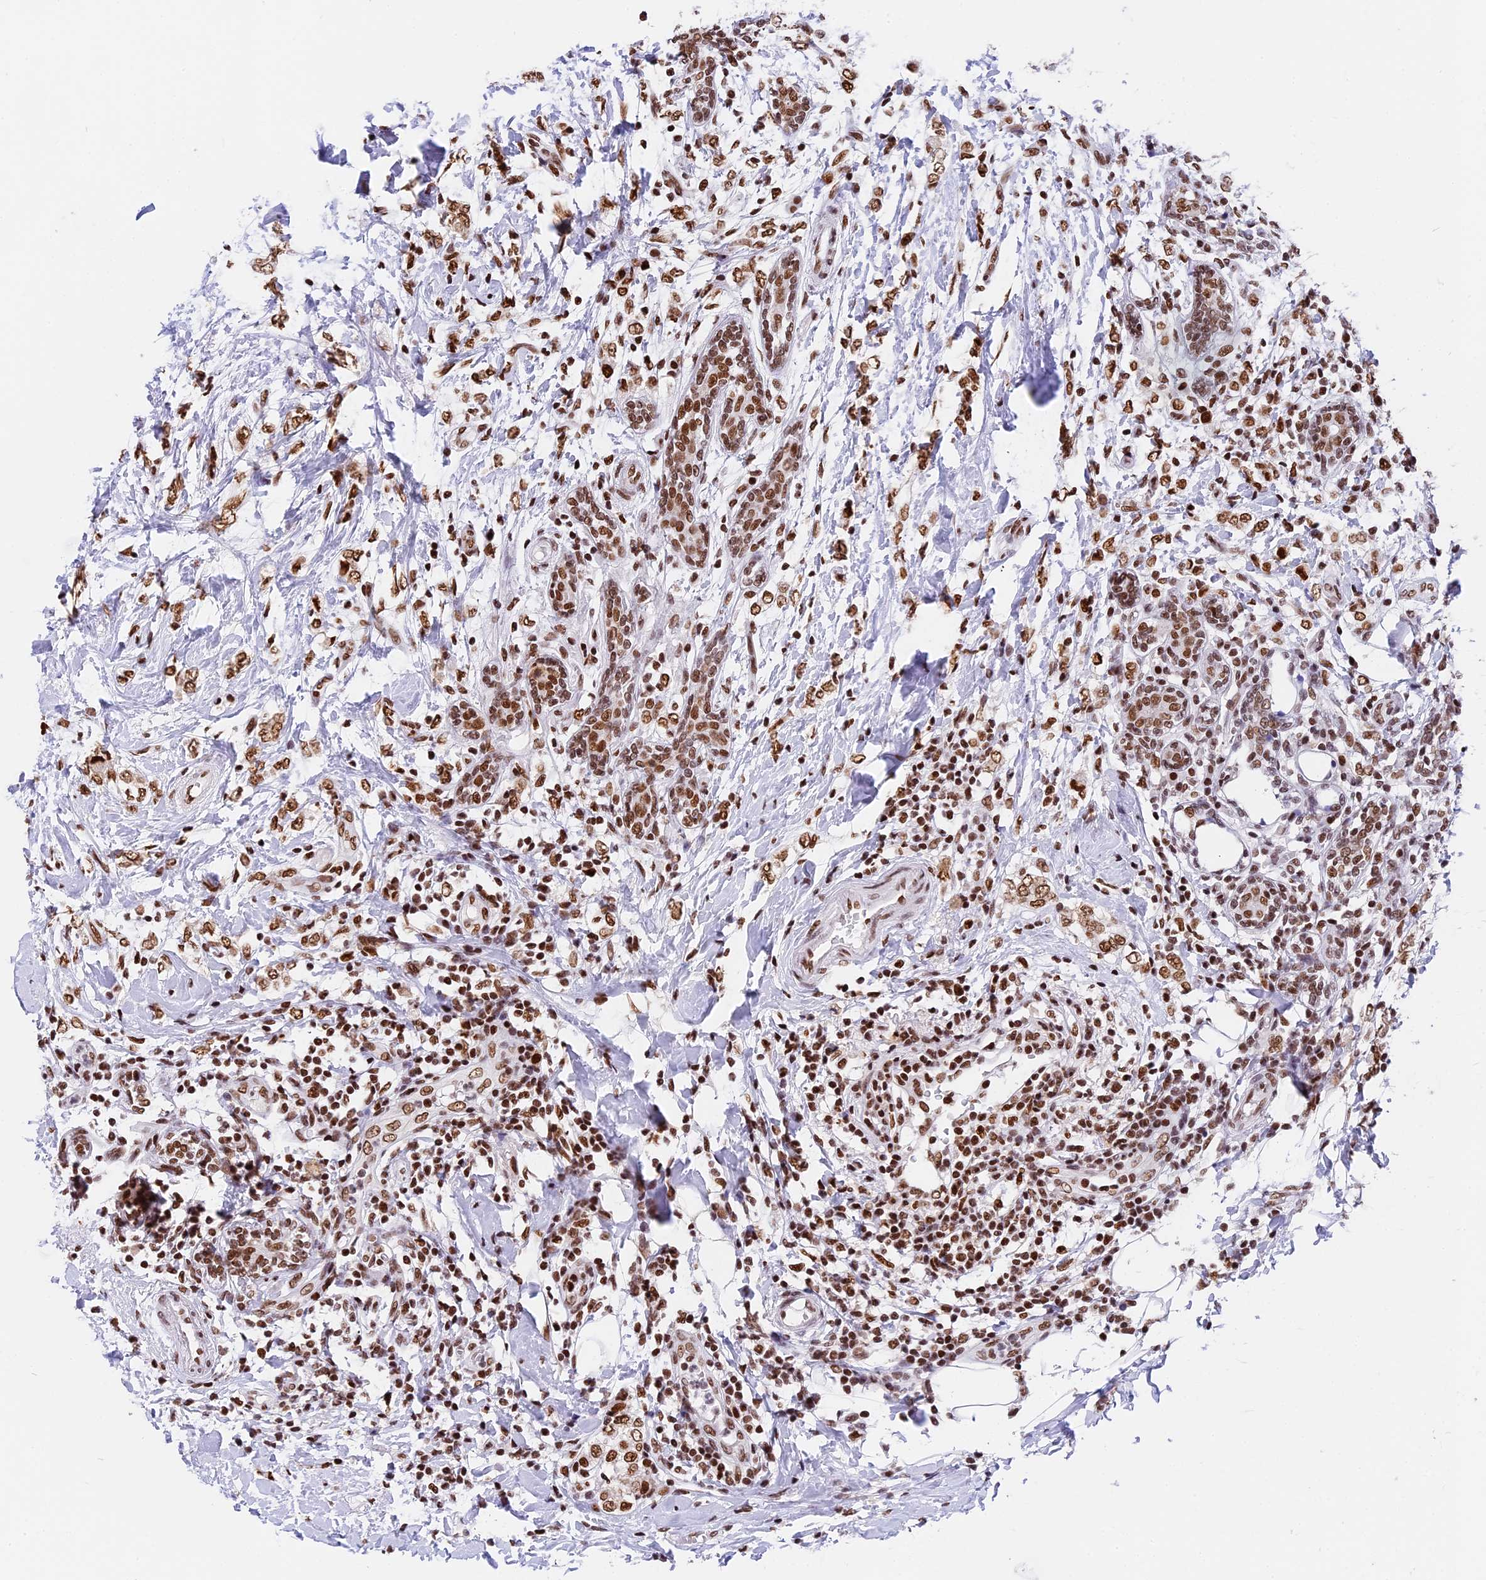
{"staining": {"intensity": "strong", "quantity": ">75%", "location": "nuclear"}, "tissue": "breast cancer", "cell_type": "Tumor cells", "image_type": "cancer", "snomed": [{"axis": "morphology", "description": "Normal tissue, NOS"}, {"axis": "morphology", "description": "Lobular carcinoma"}, {"axis": "topography", "description": "Breast"}], "caption": "Lobular carcinoma (breast) stained with a protein marker demonstrates strong staining in tumor cells.", "gene": "SBNO1", "patient": {"sex": "female", "age": 47}}